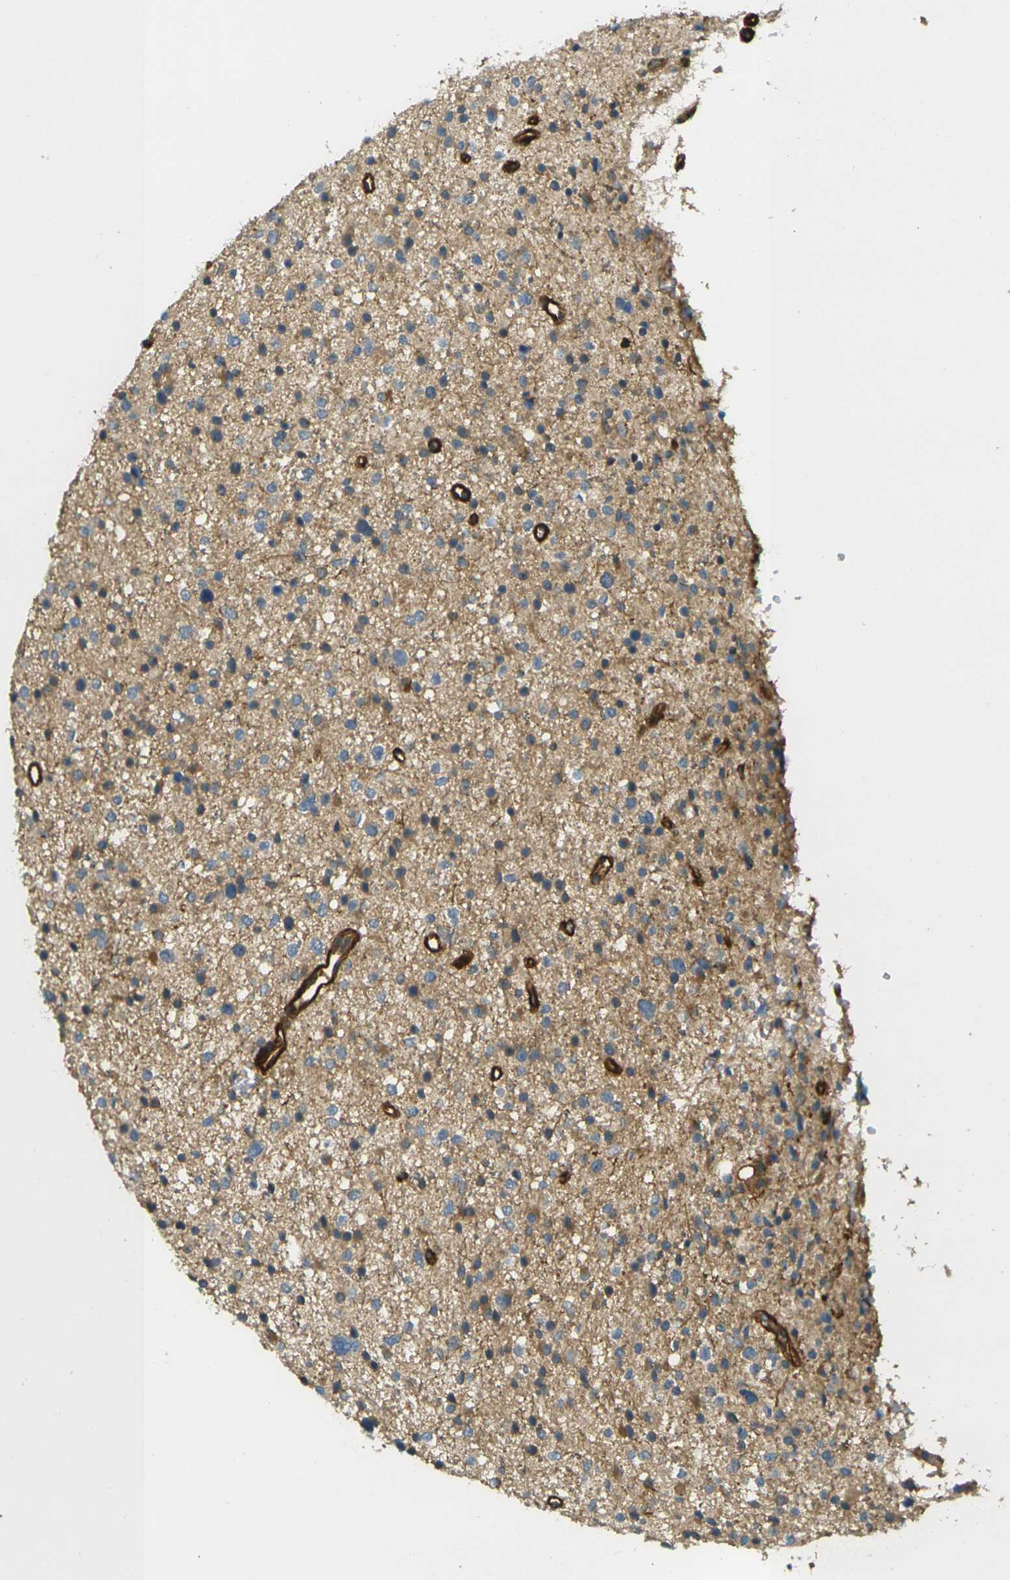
{"staining": {"intensity": "weak", "quantity": ">75%", "location": "cytoplasmic/membranous"}, "tissue": "glioma", "cell_type": "Tumor cells", "image_type": "cancer", "snomed": [{"axis": "morphology", "description": "Glioma, malignant, Low grade"}, {"axis": "topography", "description": "Brain"}], "caption": "This histopathology image shows IHC staining of glioma, with low weak cytoplasmic/membranous staining in about >75% of tumor cells.", "gene": "CYTH3", "patient": {"sex": "female", "age": 37}}